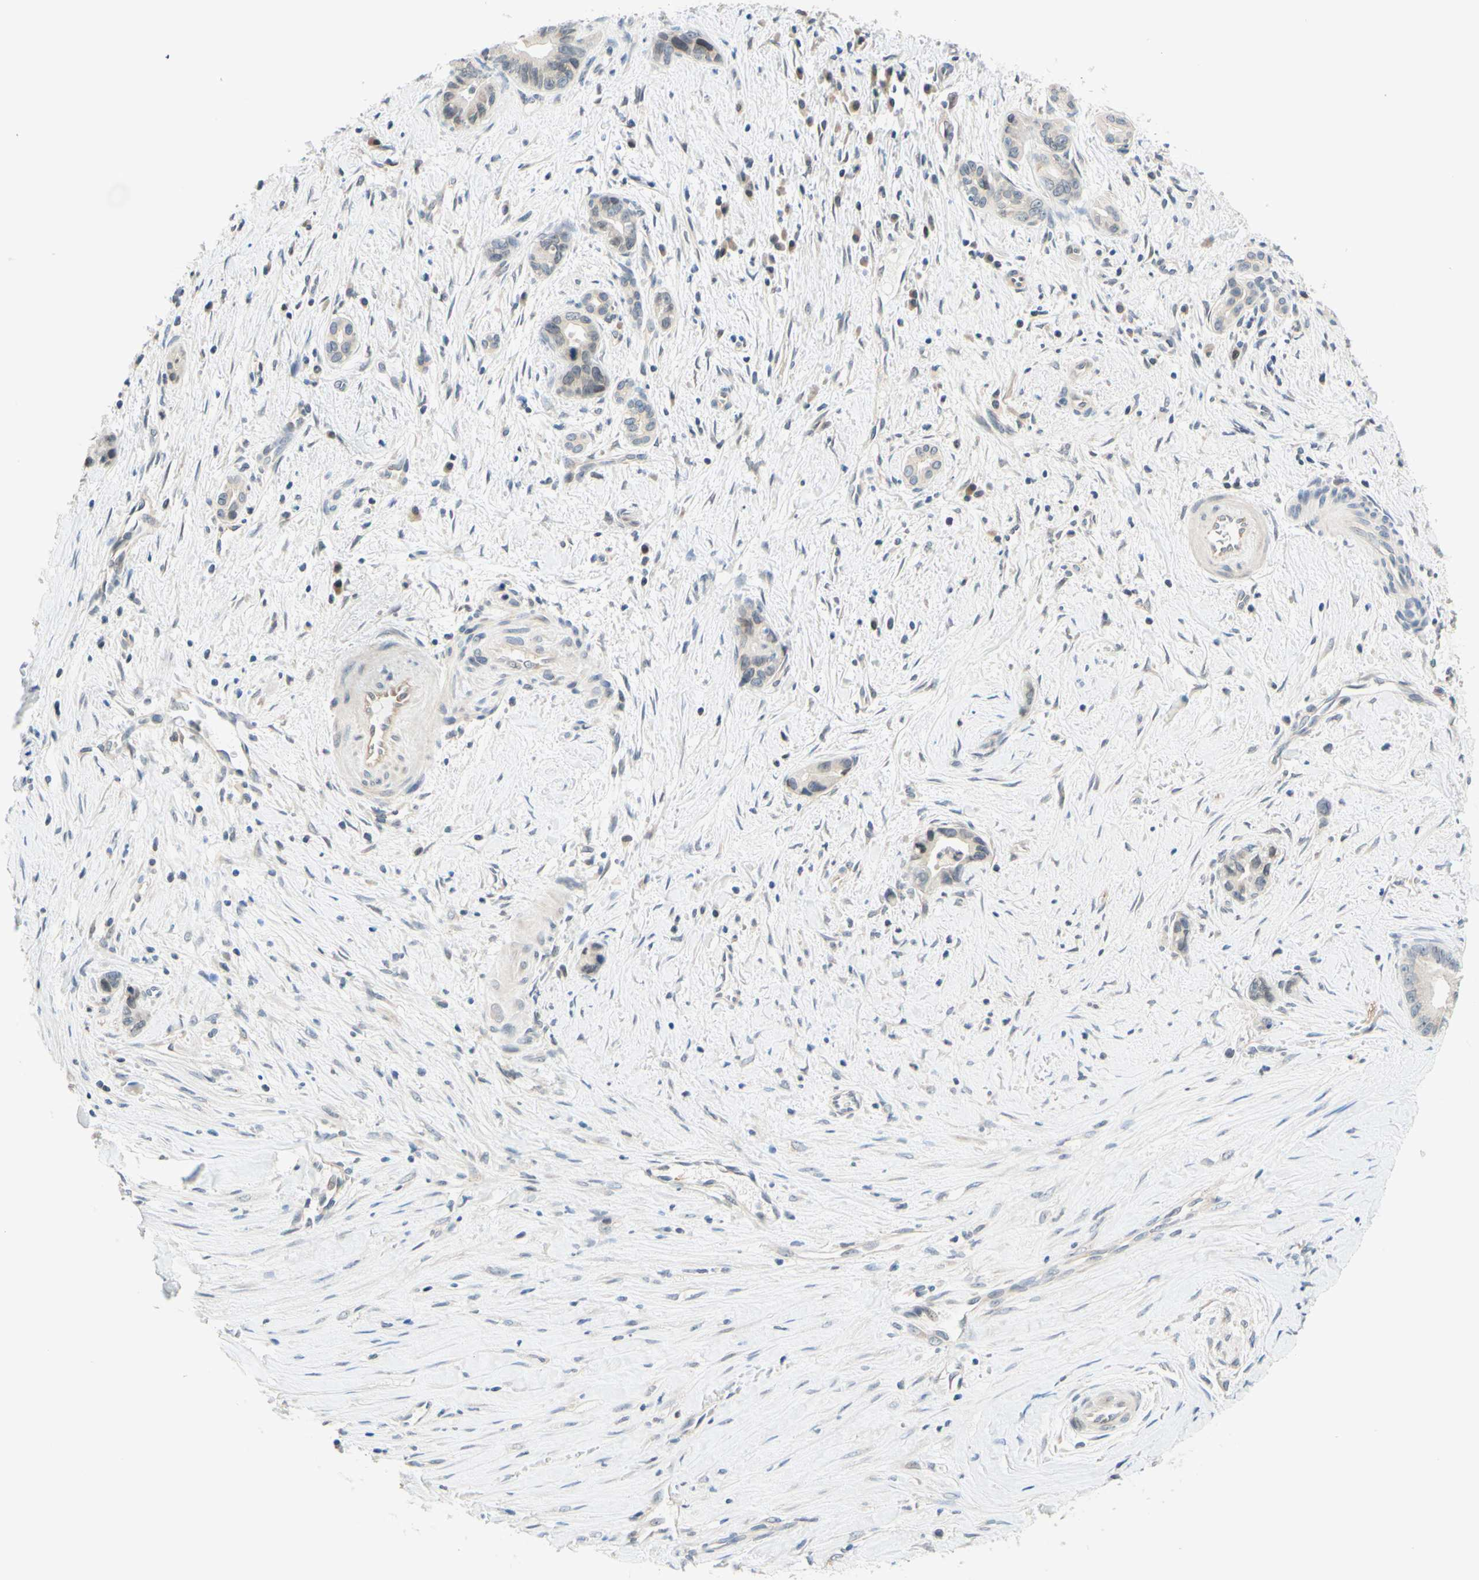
{"staining": {"intensity": "negative", "quantity": "none", "location": "none"}, "tissue": "liver cancer", "cell_type": "Tumor cells", "image_type": "cancer", "snomed": [{"axis": "morphology", "description": "Cholangiocarcinoma"}, {"axis": "topography", "description": "Liver"}], "caption": "A micrograph of liver cancer (cholangiocarcinoma) stained for a protein demonstrates no brown staining in tumor cells.", "gene": "C2CD2L", "patient": {"sex": "female", "age": 55}}